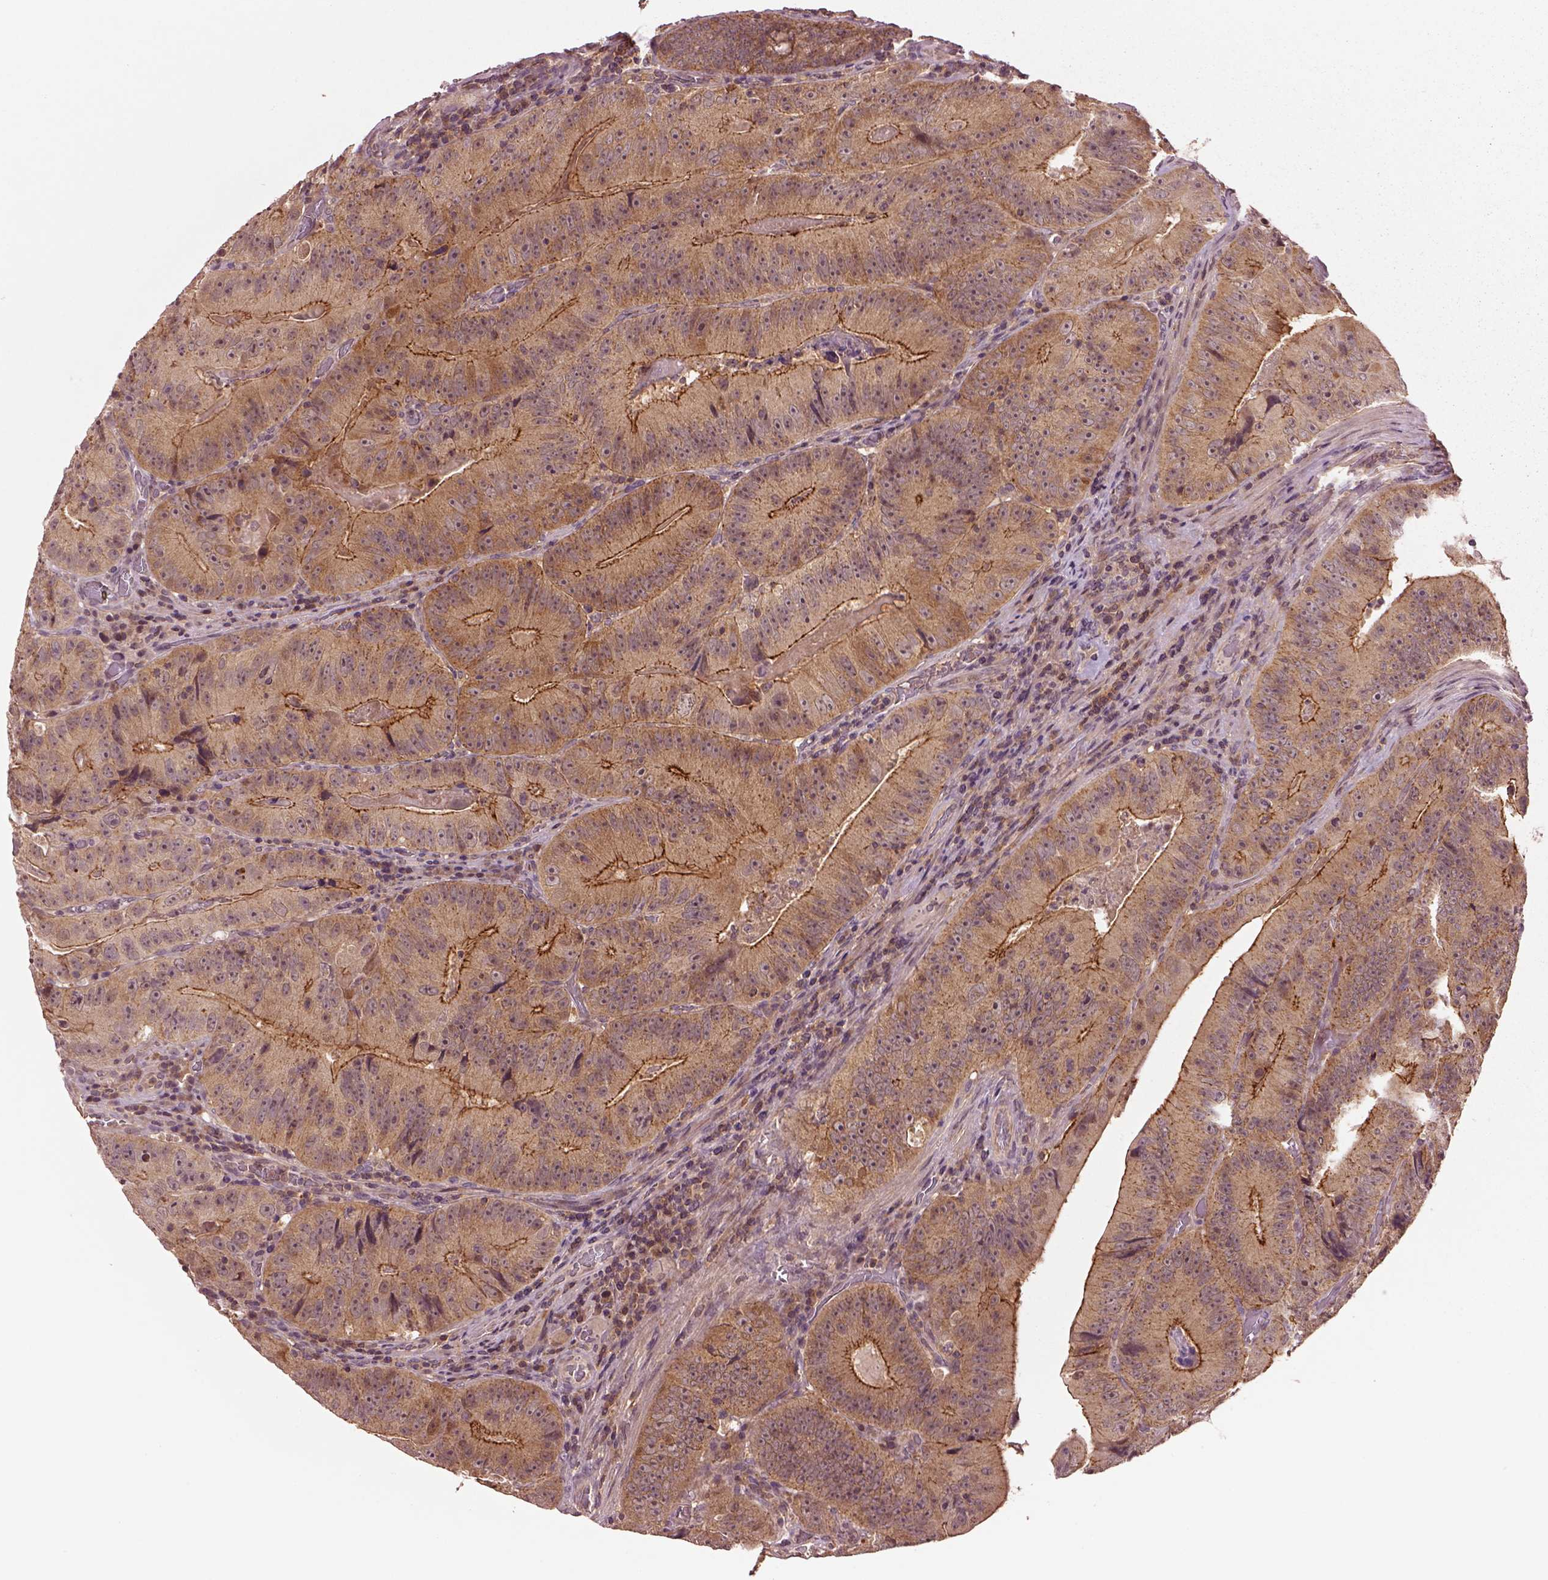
{"staining": {"intensity": "moderate", "quantity": ">75%", "location": "cytoplasmic/membranous"}, "tissue": "colorectal cancer", "cell_type": "Tumor cells", "image_type": "cancer", "snomed": [{"axis": "morphology", "description": "Adenocarcinoma, NOS"}, {"axis": "topography", "description": "Colon"}], "caption": "This is an image of IHC staining of colorectal cancer, which shows moderate positivity in the cytoplasmic/membranous of tumor cells.", "gene": "MTHFS", "patient": {"sex": "female", "age": 86}}